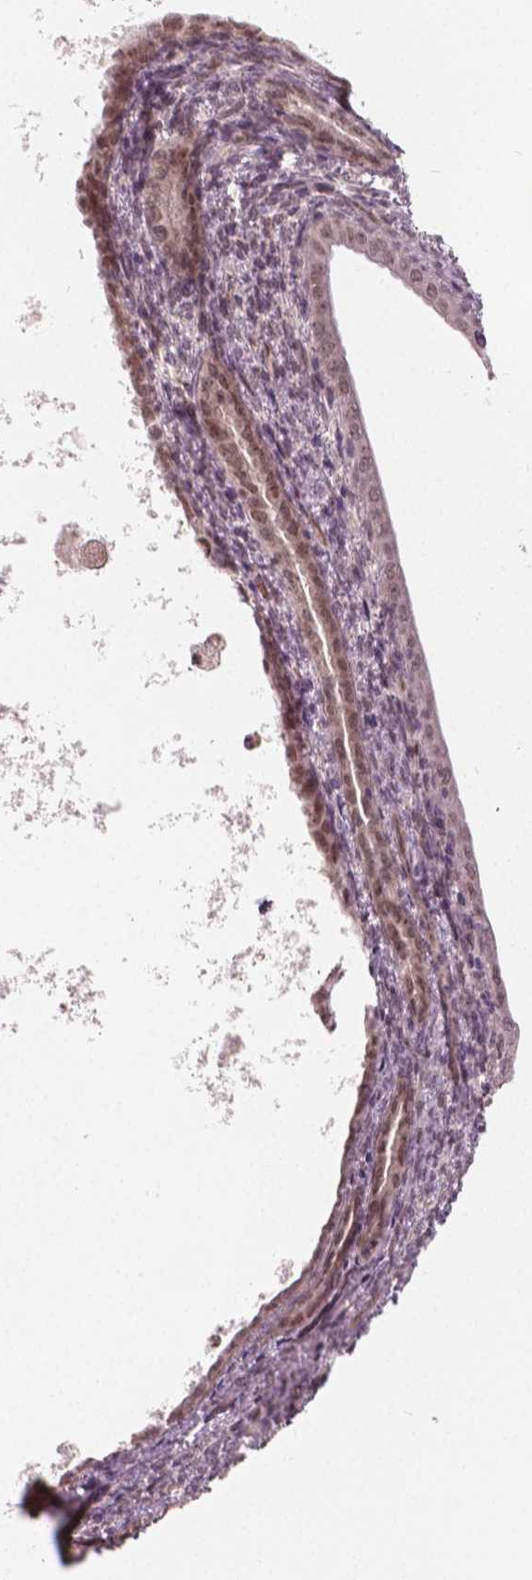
{"staining": {"intensity": "negative", "quantity": "none", "location": "none"}, "tissue": "endometrial cancer", "cell_type": "Tumor cells", "image_type": "cancer", "snomed": [{"axis": "morphology", "description": "Adenocarcinoma, NOS"}, {"axis": "topography", "description": "Endometrium"}], "caption": "Tumor cells are negative for brown protein staining in endometrial cancer (adenocarcinoma).", "gene": "HMBOX1", "patient": {"sex": "female", "age": 86}}